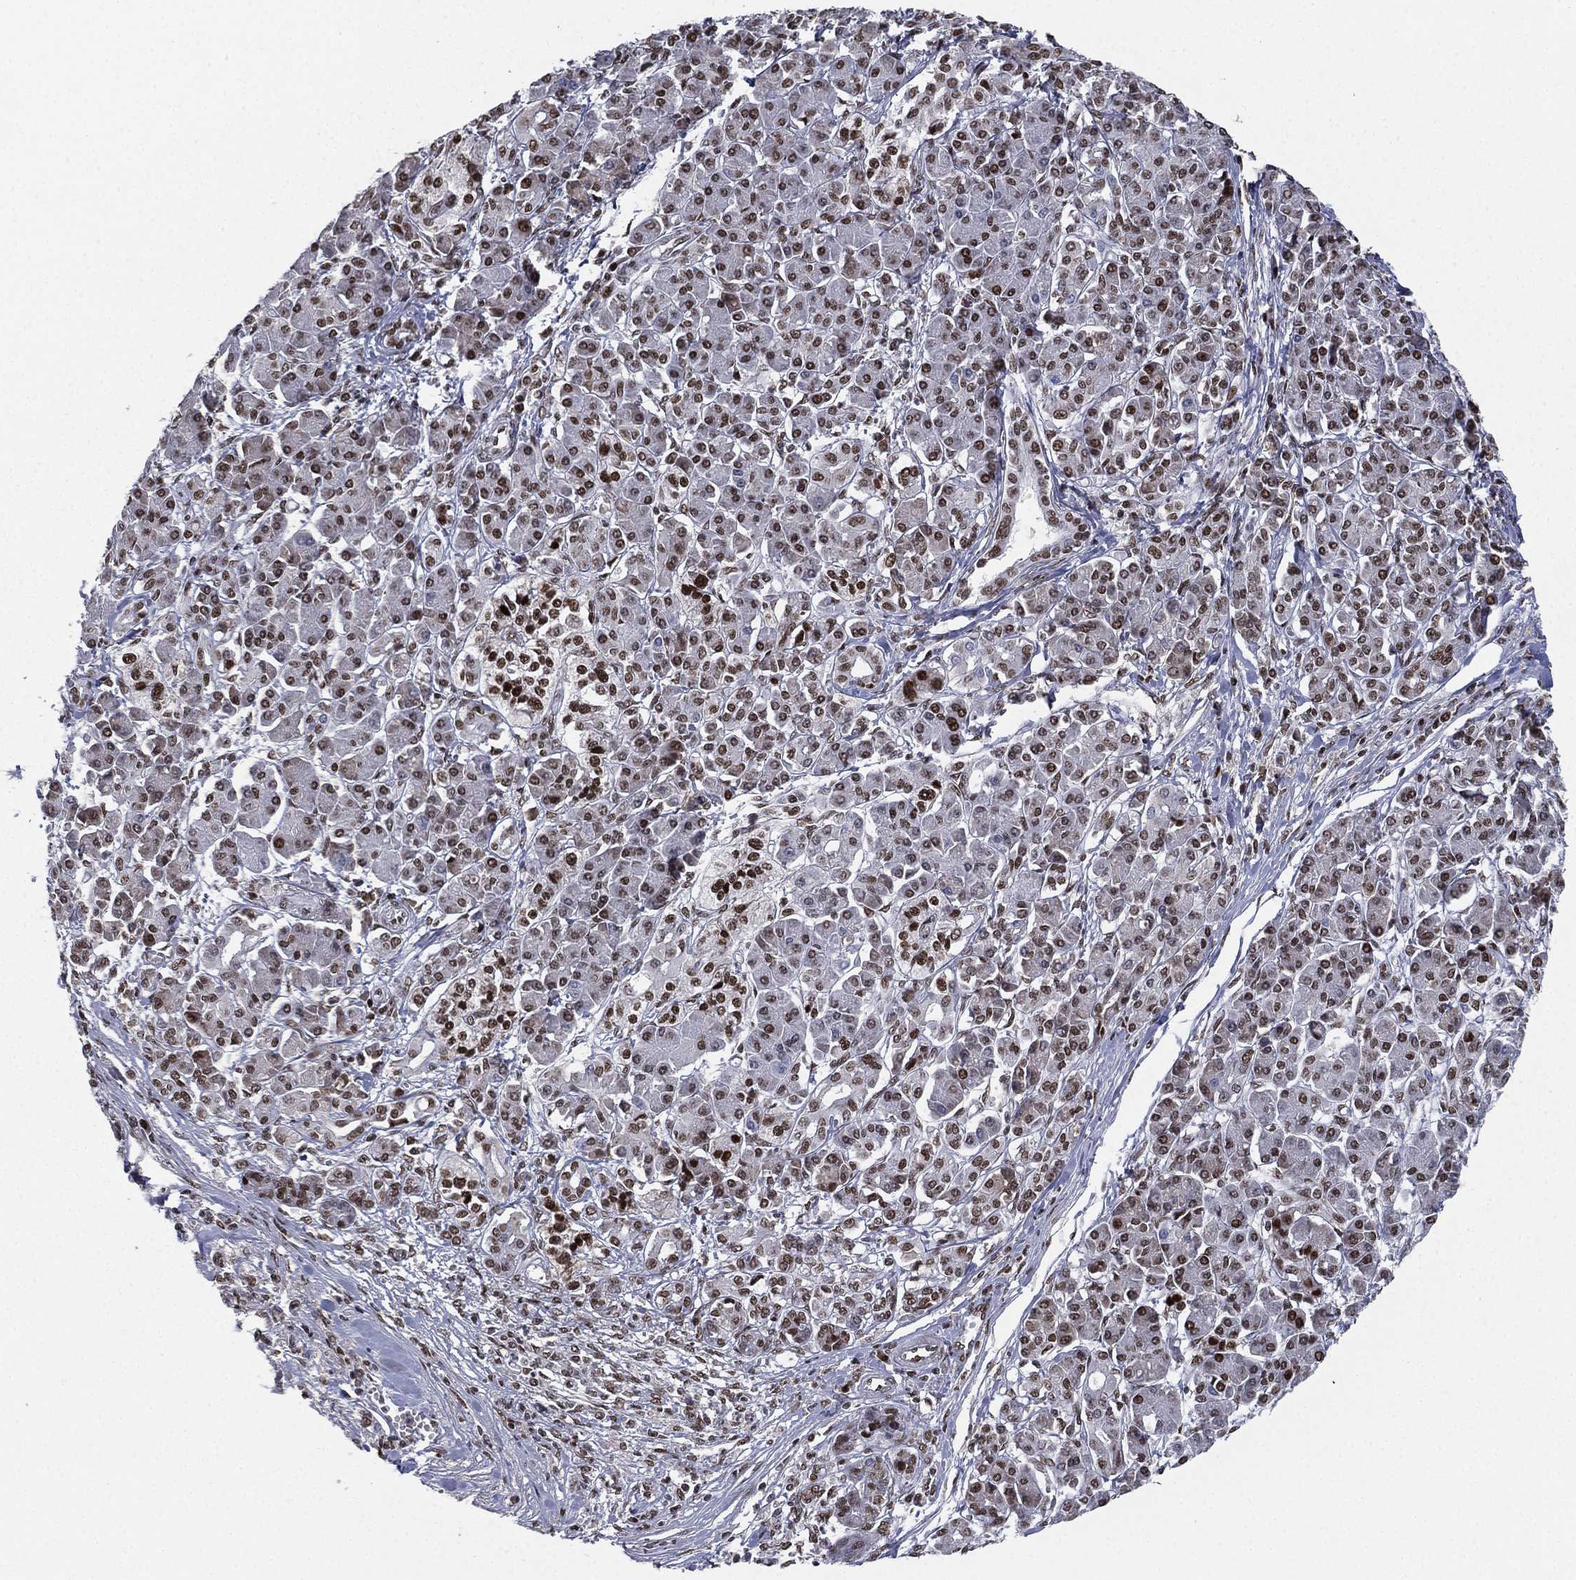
{"staining": {"intensity": "strong", "quantity": "25%-75%", "location": "nuclear"}, "tissue": "pancreatic cancer", "cell_type": "Tumor cells", "image_type": "cancer", "snomed": [{"axis": "morphology", "description": "Adenocarcinoma, NOS"}, {"axis": "topography", "description": "Pancreas"}], "caption": "Tumor cells reveal high levels of strong nuclear positivity in approximately 25%-75% of cells in human pancreatic cancer.", "gene": "RTF1", "patient": {"sex": "female", "age": 68}}